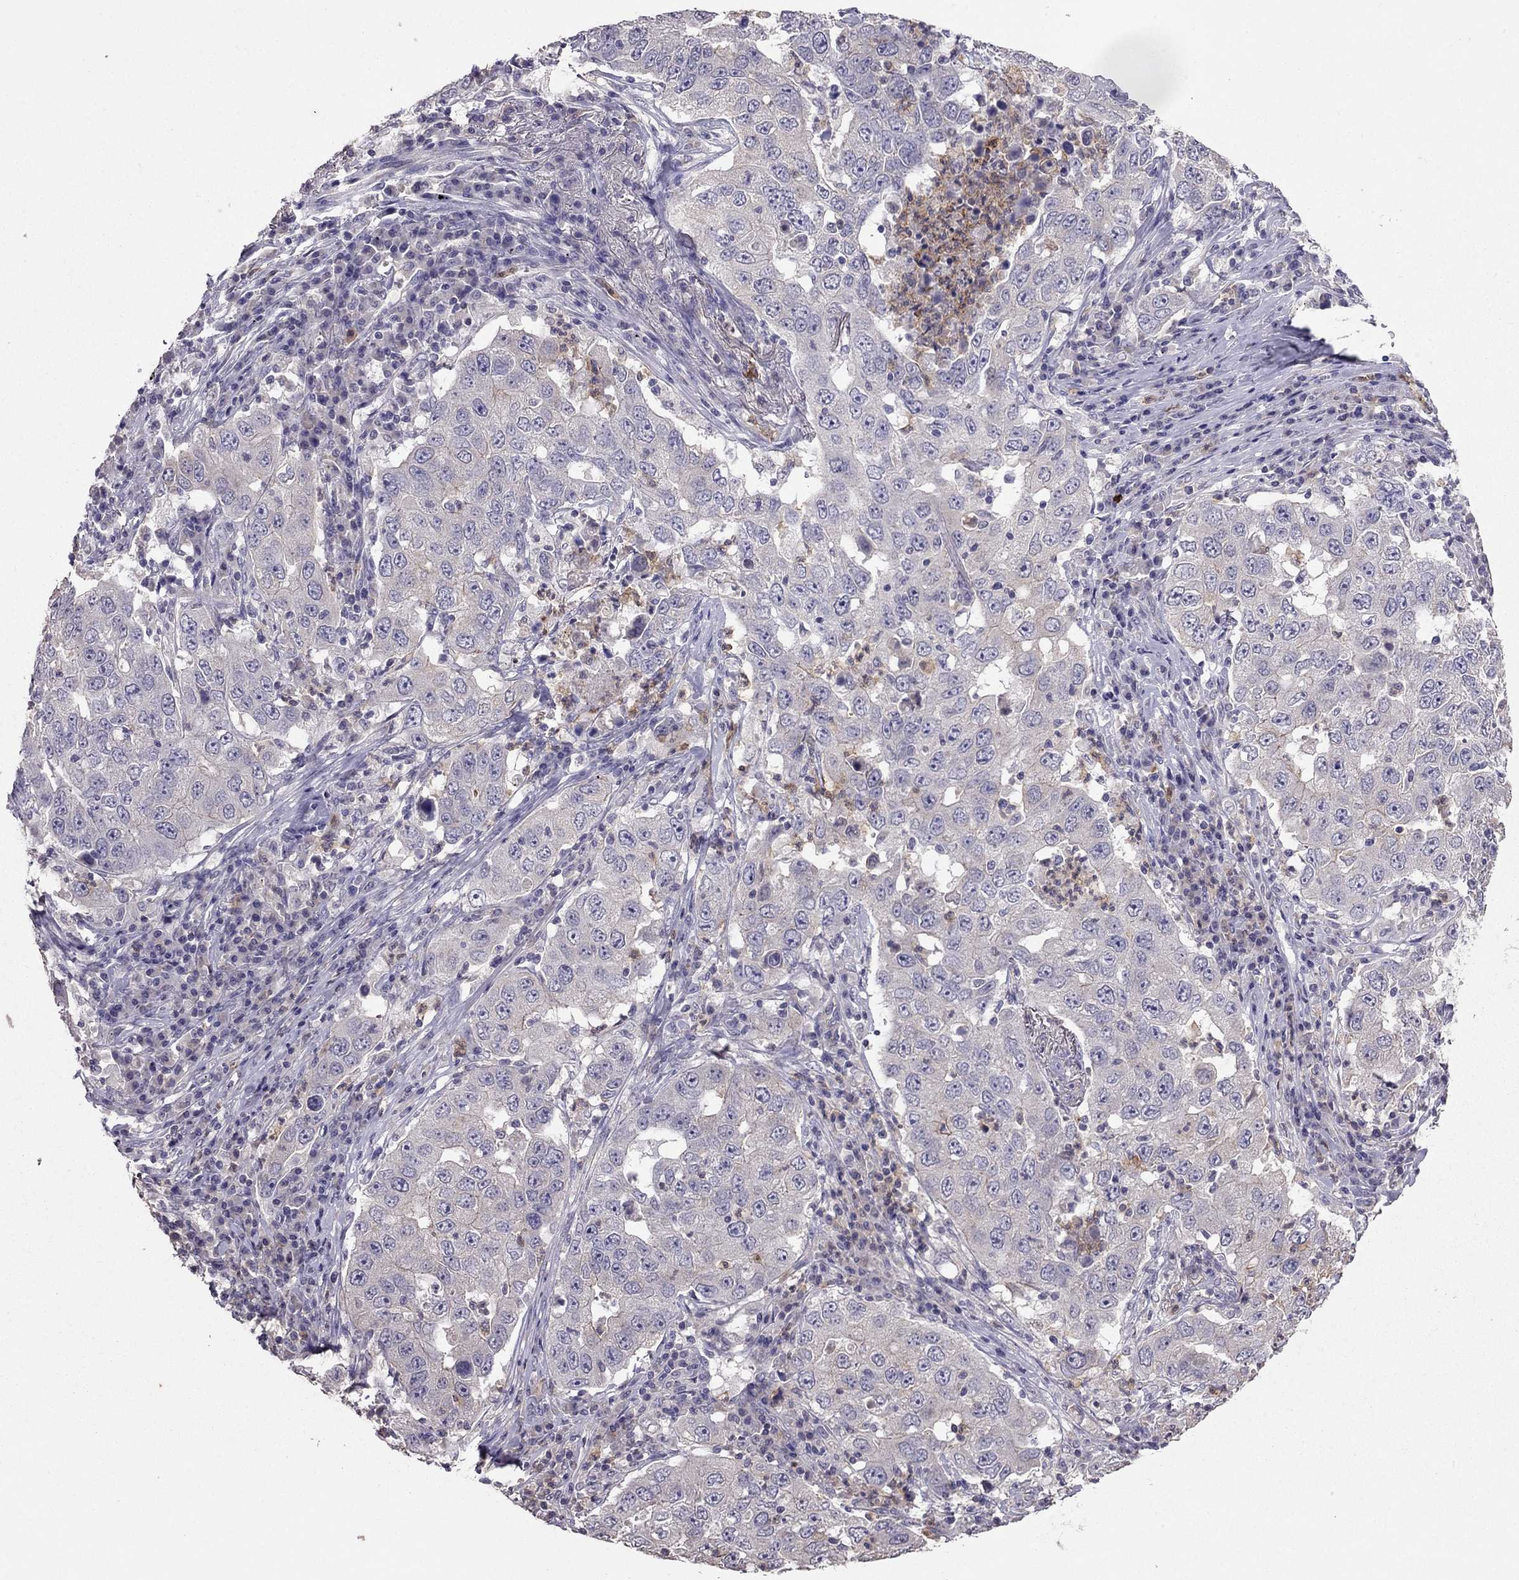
{"staining": {"intensity": "negative", "quantity": "none", "location": "none"}, "tissue": "lung cancer", "cell_type": "Tumor cells", "image_type": "cancer", "snomed": [{"axis": "morphology", "description": "Adenocarcinoma, NOS"}, {"axis": "topography", "description": "Lung"}], "caption": "The immunohistochemistry micrograph has no significant positivity in tumor cells of lung cancer (adenocarcinoma) tissue. (Immunohistochemistry (ihc), brightfield microscopy, high magnification).", "gene": "RFLNB", "patient": {"sex": "male", "age": 73}}